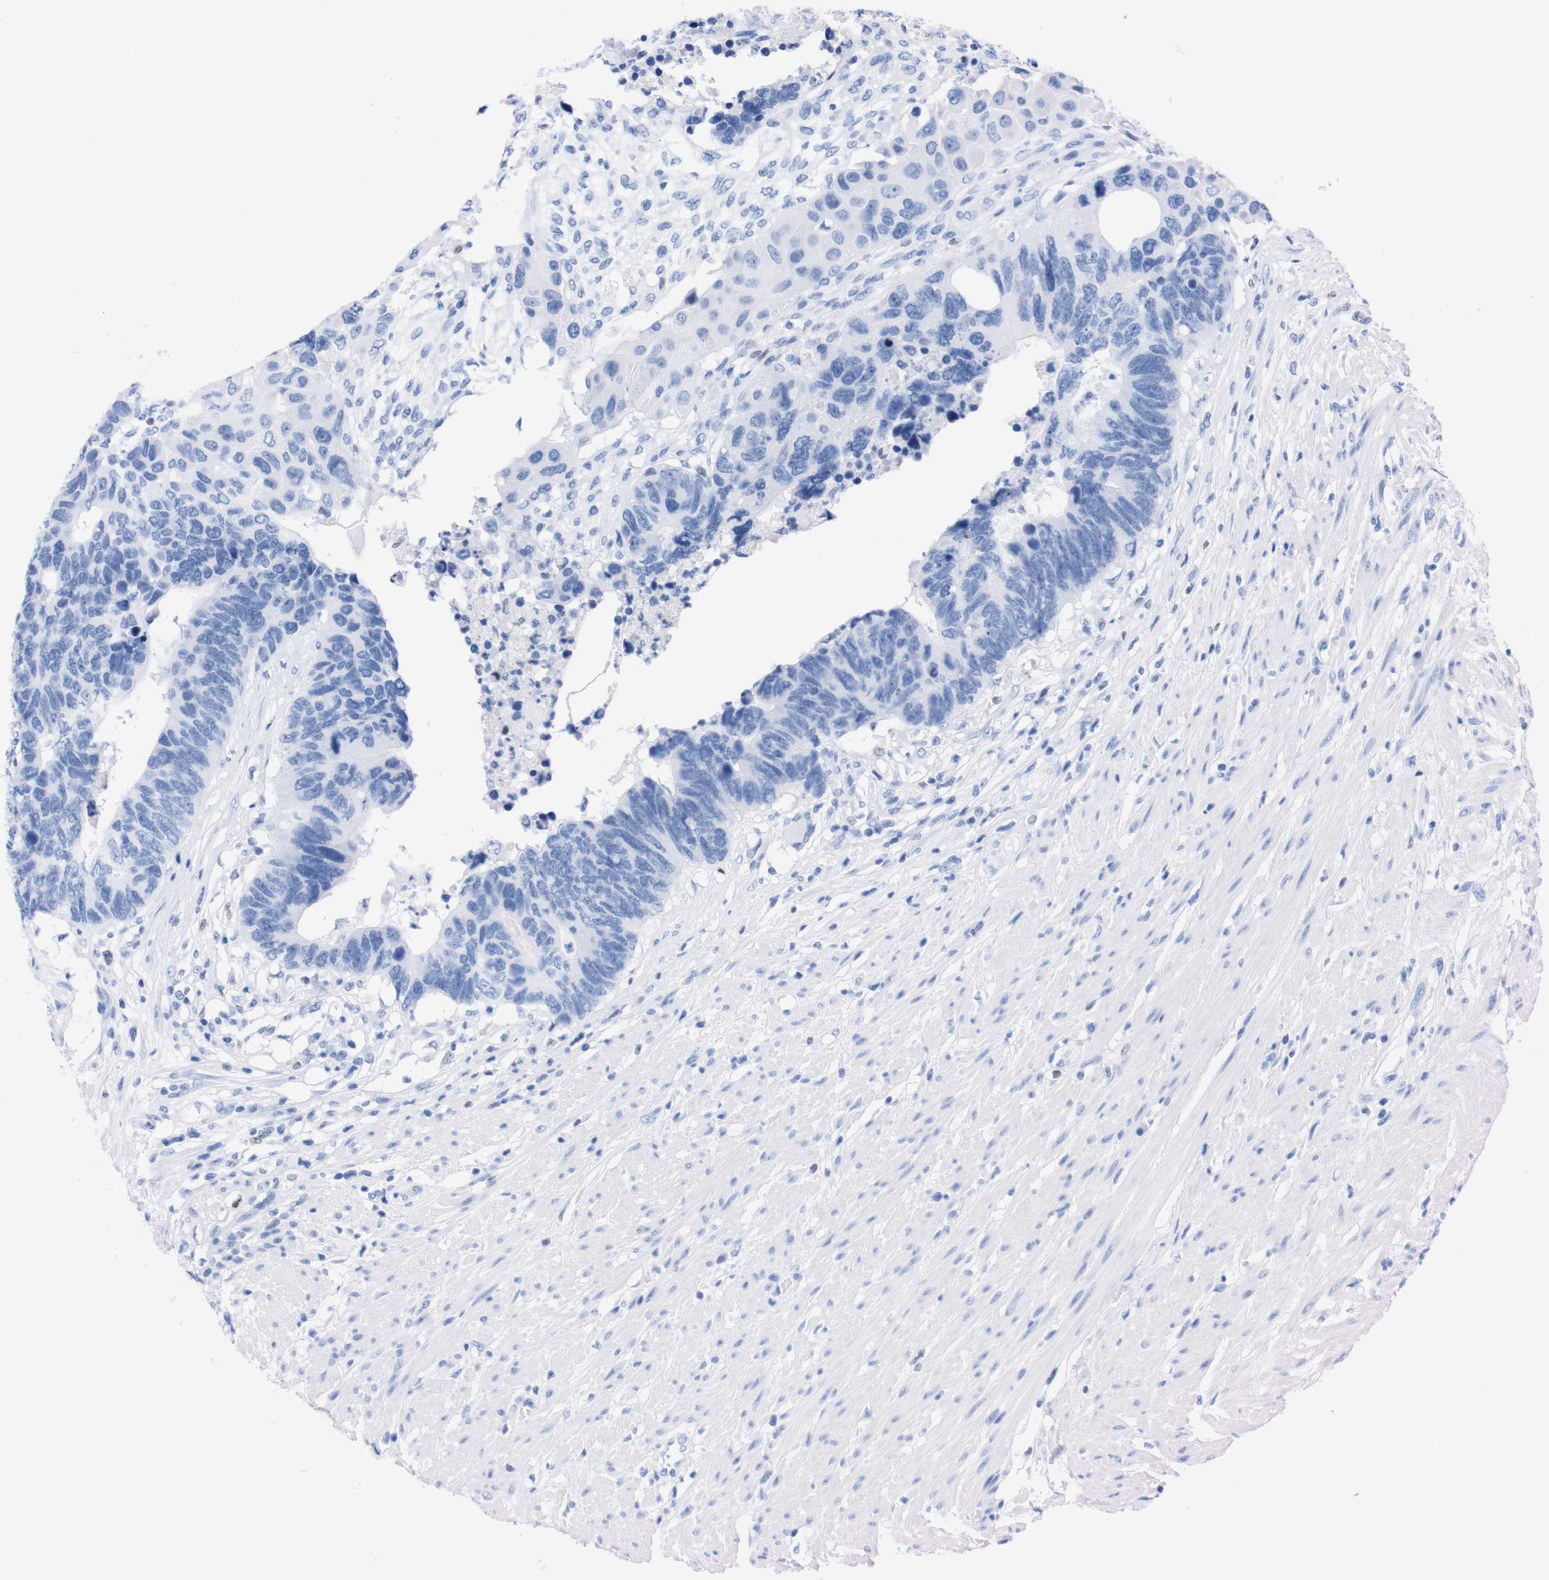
{"staining": {"intensity": "negative", "quantity": "none", "location": "none"}, "tissue": "colorectal cancer", "cell_type": "Tumor cells", "image_type": "cancer", "snomed": [{"axis": "morphology", "description": "Adenocarcinoma, NOS"}, {"axis": "topography", "description": "Rectum"}], "caption": "Immunohistochemistry of colorectal adenocarcinoma shows no expression in tumor cells.", "gene": "P2RY12", "patient": {"sex": "male", "age": 51}}